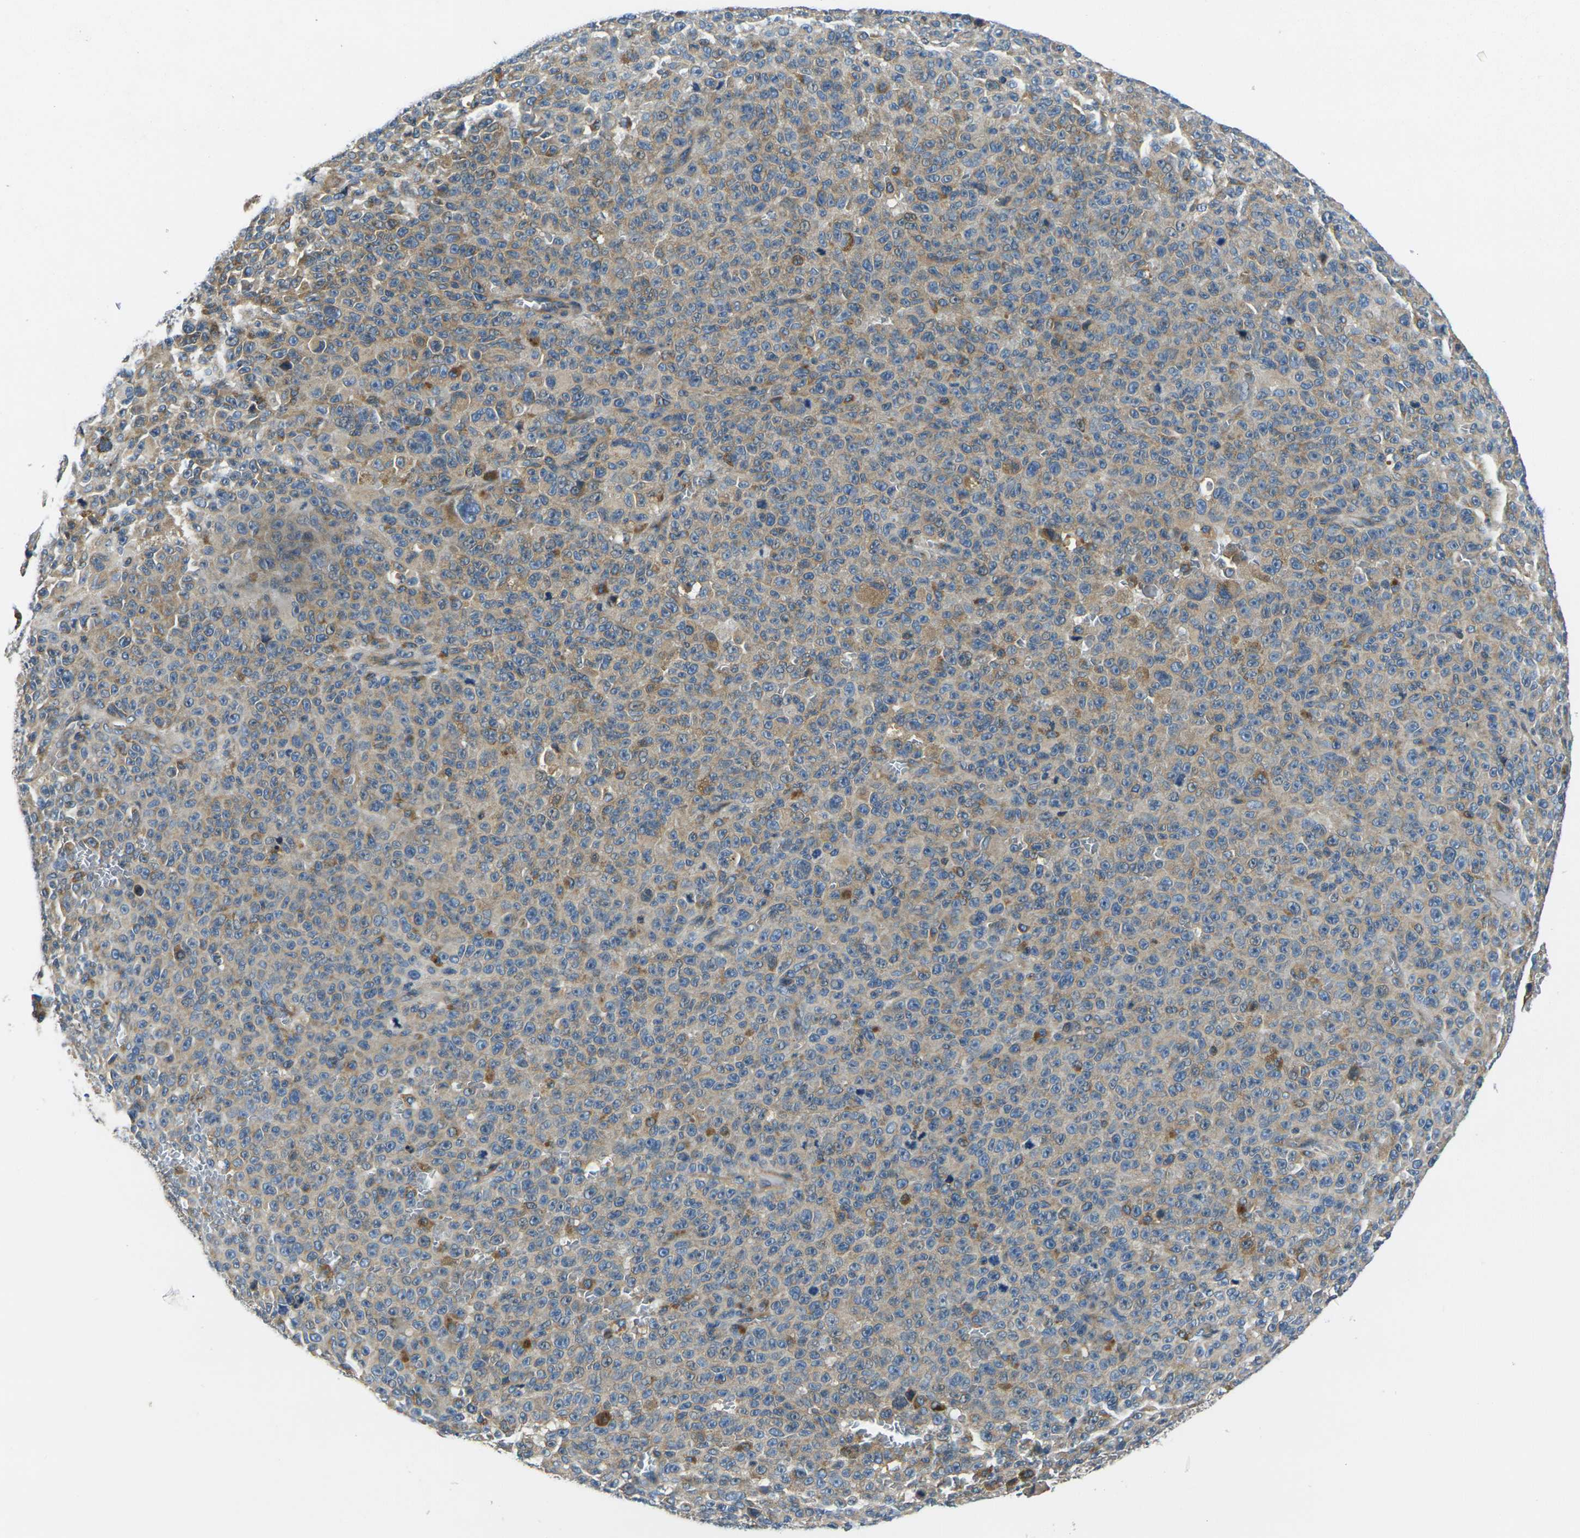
{"staining": {"intensity": "moderate", "quantity": "25%-75%", "location": "cytoplasmic/membranous"}, "tissue": "melanoma", "cell_type": "Tumor cells", "image_type": "cancer", "snomed": [{"axis": "morphology", "description": "Malignant melanoma, NOS"}, {"axis": "topography", "description": "Skin"}], "caption": "Tumor cells reveal moderate cytoplasmic/membranous positivity in approximately 25%-75% of cells in malignant melanoma.", "gene": "RAB1B", "patient": {"sex": "female", "age": 82}}